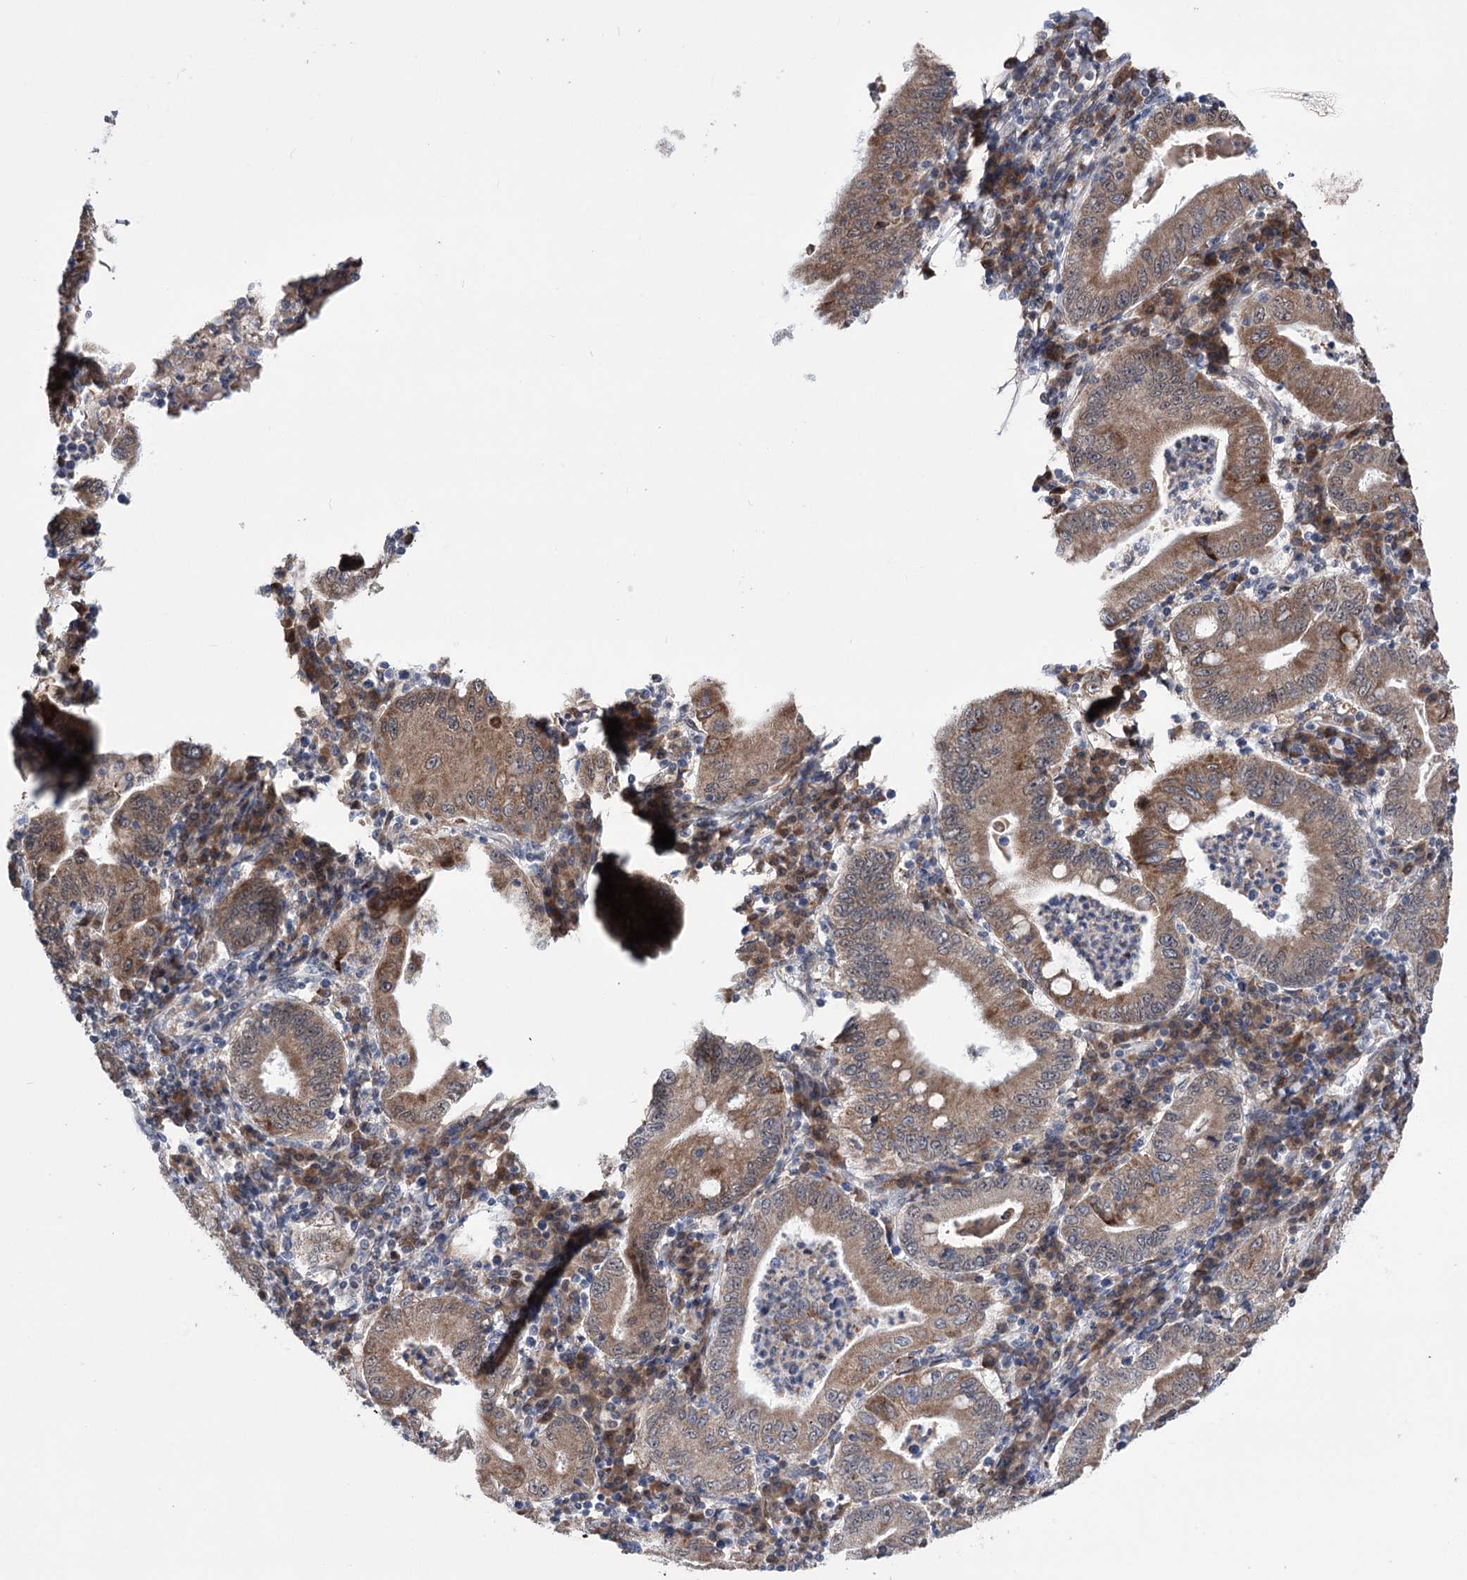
{"staining": {"intensity": "moderate", "quantity": ">75%", "location": "cytoplasmic/membranous,nuclear"}, "tissue": "stomach cancer", "cell_type": "Tumor cells", "image_type": "cancer", "snomed": [{"axis": "morphology", "description": "Normal tissue, NOS"}, {"axis": "morphology", "description": "Adenocarcinoma, NOS"}, {"axis": "topography", "description": "Esophagus"}, {"axis": "topography", "description": "Stomach, upper"}, {"axis": "topography", "description": "Peripheral nerve tissue"}], "caption": "Approximately >75% of tumor cells in human stomach adenocarcinoma reveal moderate cytoplasmic/membranous and nuclear protein positivity as visualized by brown immunohistochemical staining.", "gene": "PPRC1", "patient": {"sex": "male", "age": 62}}